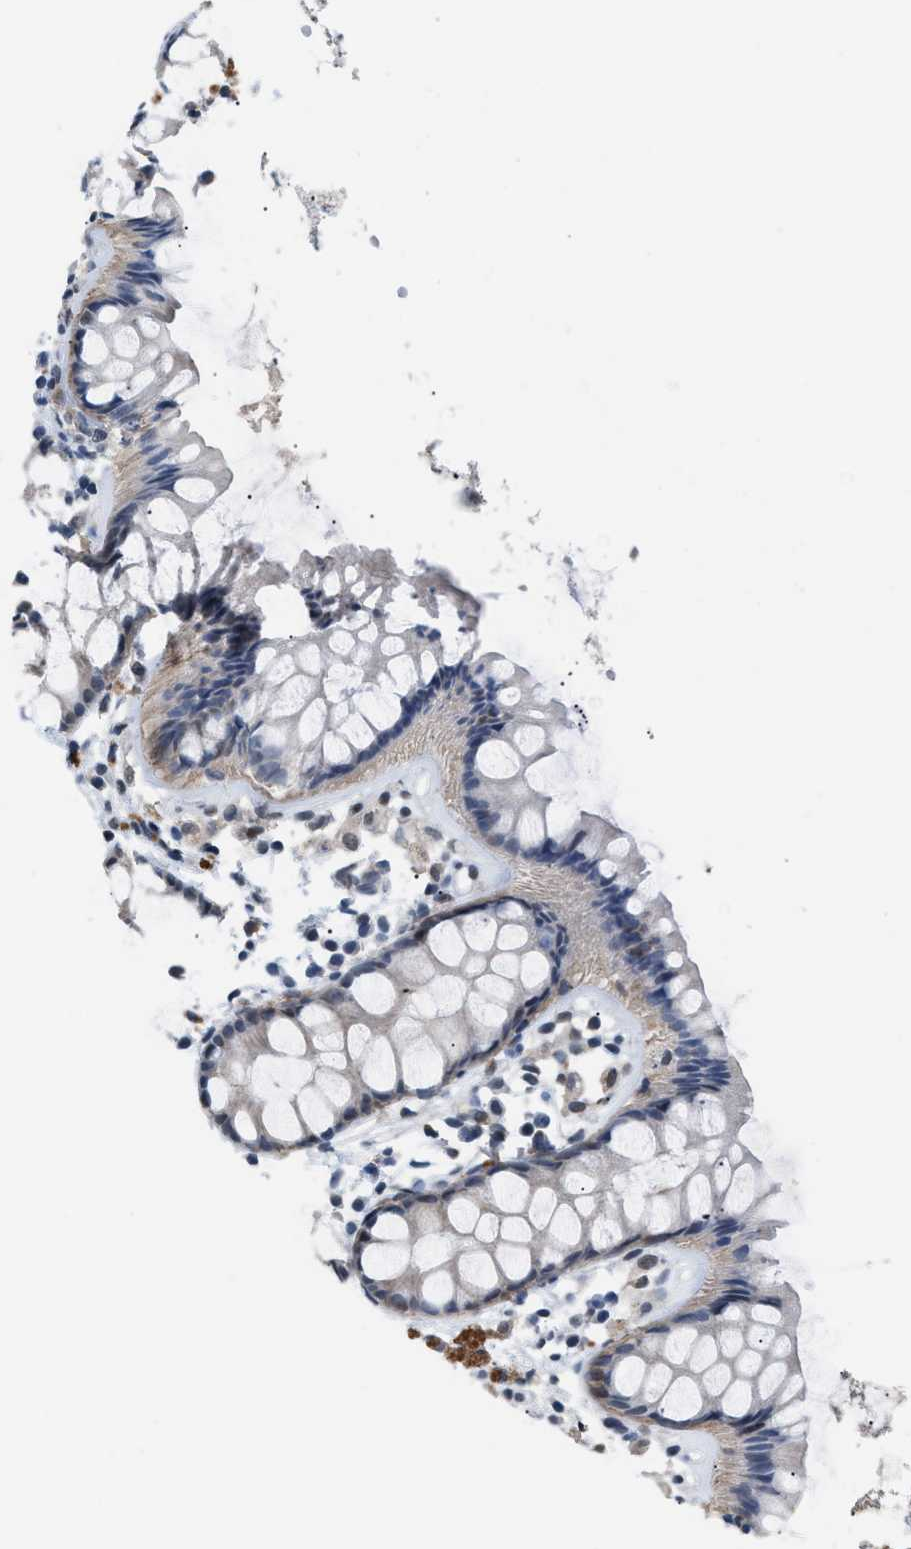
{"staining": {"intensity": "weak", "quantity": "25%-75%", "location": "nuclear"}, "tissue": "rectum", "cell_type": "Glandular cells", "image_type": "normal", "snomed": [{"axis": "morphology", "description": "Normal tissue, NOS"}, {"axis": "topography", "description": "Rectum"}], "caption": "Human rectum stained with a brown dye demonstrates weak nuclear positive positivity in about 25%-75% of glandular cells.", "gene": "KCNC3", "patient": {"sex": "female", "age": 66}}